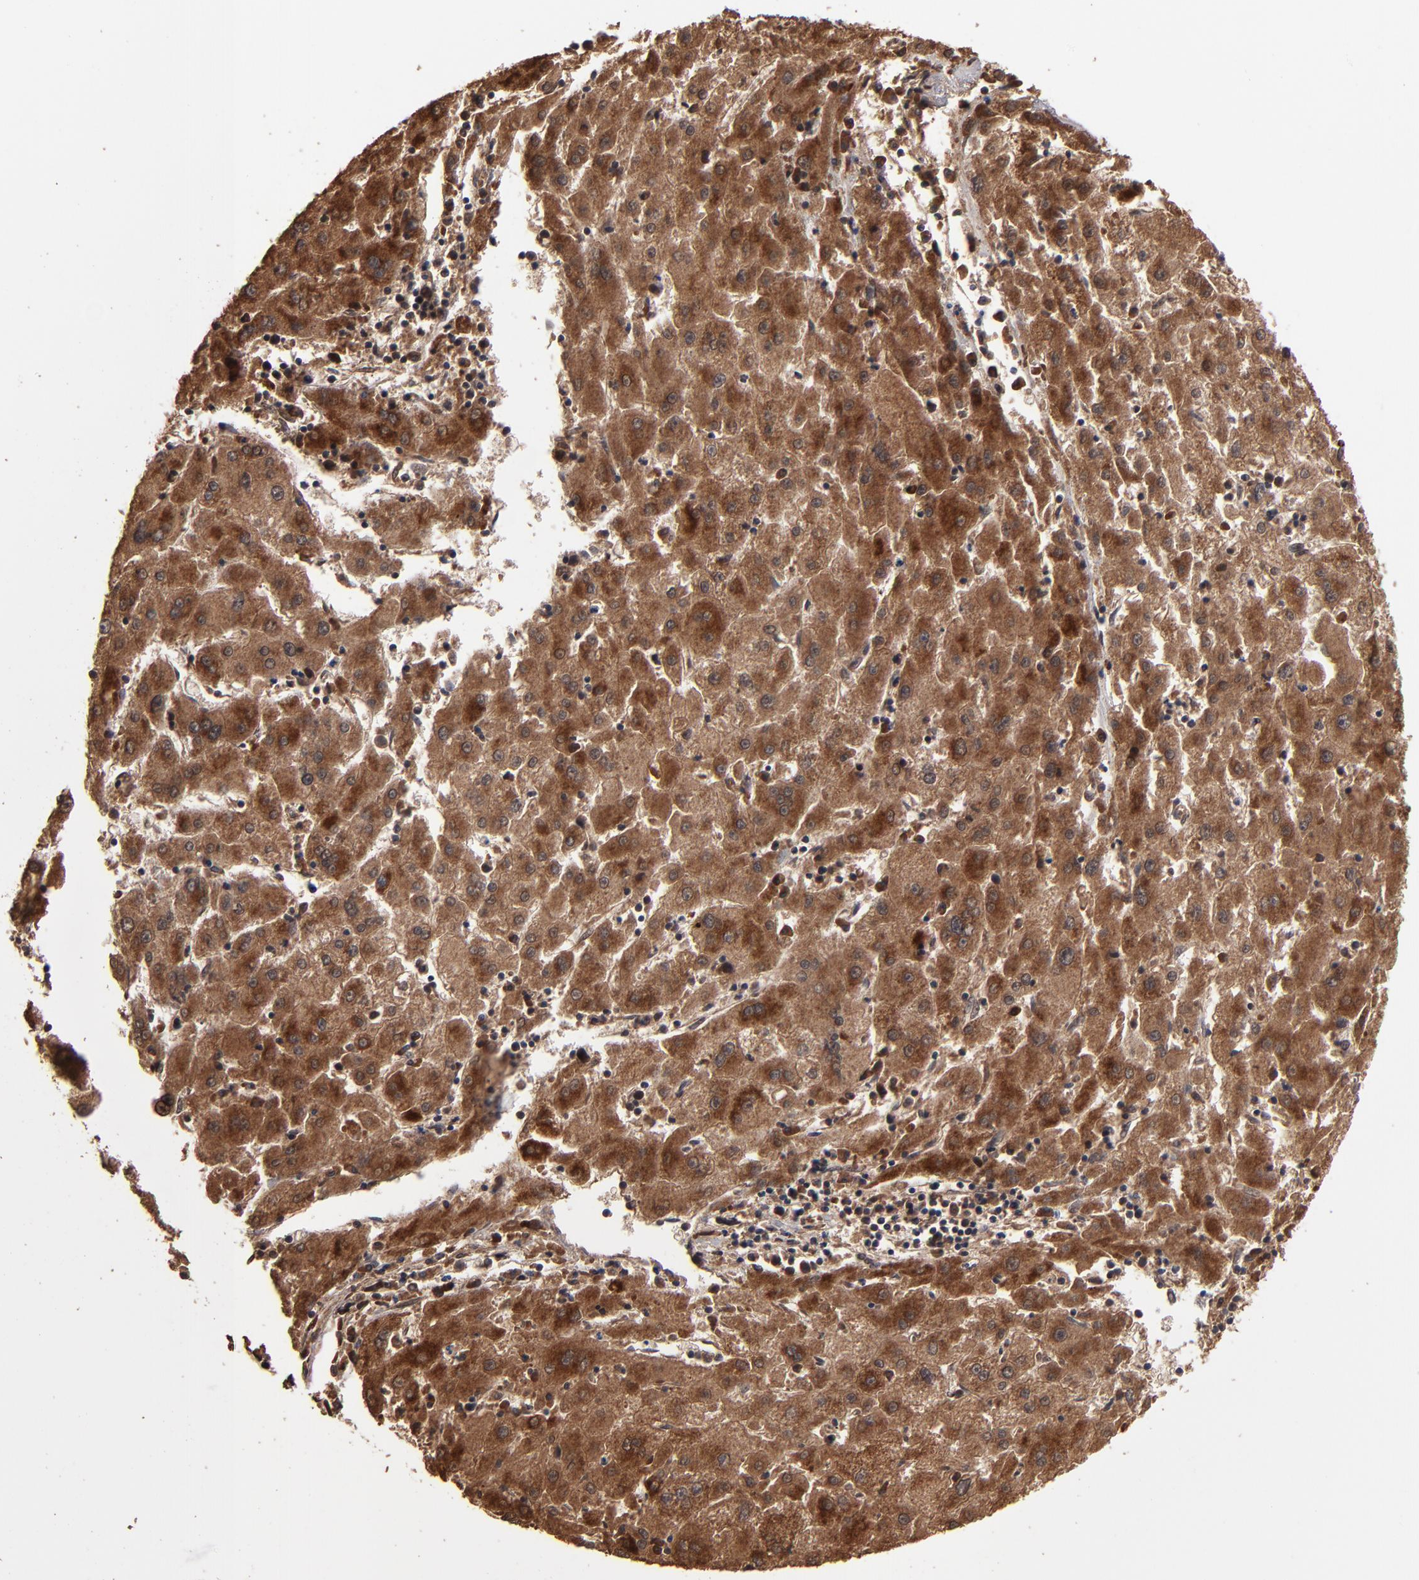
{"staining": {"intensity": "strong", "quantity": ">75%", "location": "cytoplasmic/membranous,nuclear"}, "tissue": "liver cancer", "cell_type": "Tumor cells", "image_type": "cancer", "snomed": [{"axis": "morphology", "description": "Carcinoma, Hepatocellular, NOS"}, {"axis": "topography", "description": "Liver"}], "caption": "Immunohistochemical staining of human liver cancer (hepatocellular carcinoma) shows high levels of strong cytoplasmic/membranous and nuclear positivity in approximately >75% of tumor cells.", "gene": "NXF2B", "patient": {"sex": "male", "age": 72}}